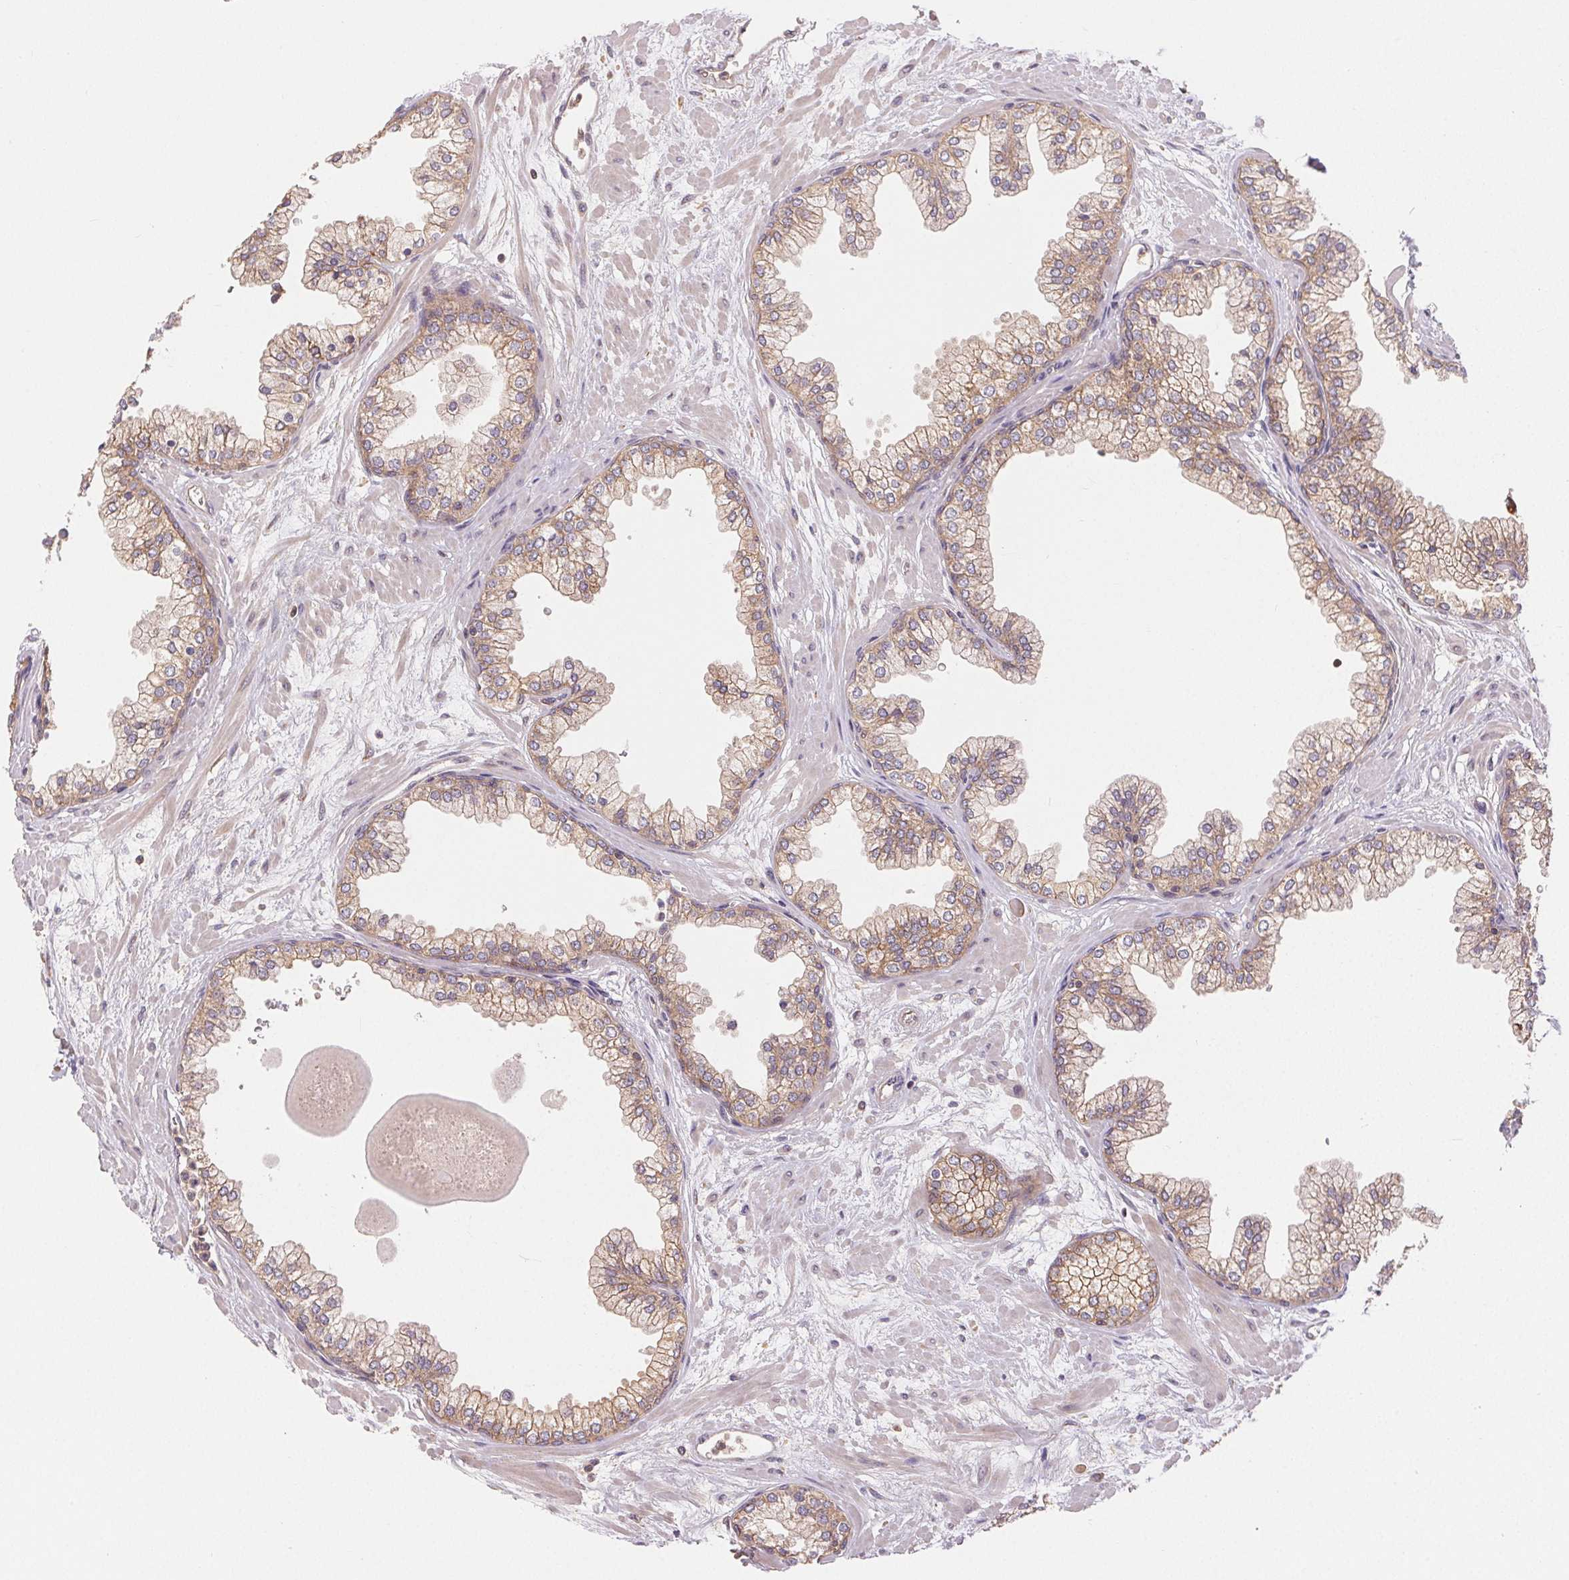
{"staining": {"intensity": "moderate", "quantity": "25%-75%", "location": "cytoplasmic/membranous"}, "tissue": "prostate", "cell_type": "Glandular cells", "image_type": "normal", "snomed": [{"axis": "morphology", "description": "Normal tissue, NOS"}, {"axis": "topography", "description": "Prostate"}, {"axis": "topography", "description": "Peripheral nerve tissue"}], "caption": "The micrograph exhibits staining of benign prostate, revealing moderate cytoplasmic/membranous protein staining (brown color) within glandular cells. The staining is performed using DAB (3,3'-diaminobenzidine) brown chromogen to label protein expression. The nuclei are counter-stained blue using hematoxylin.", "gene": "MAPKAPK2", "patient": {"sex": "male", "age": 61}}